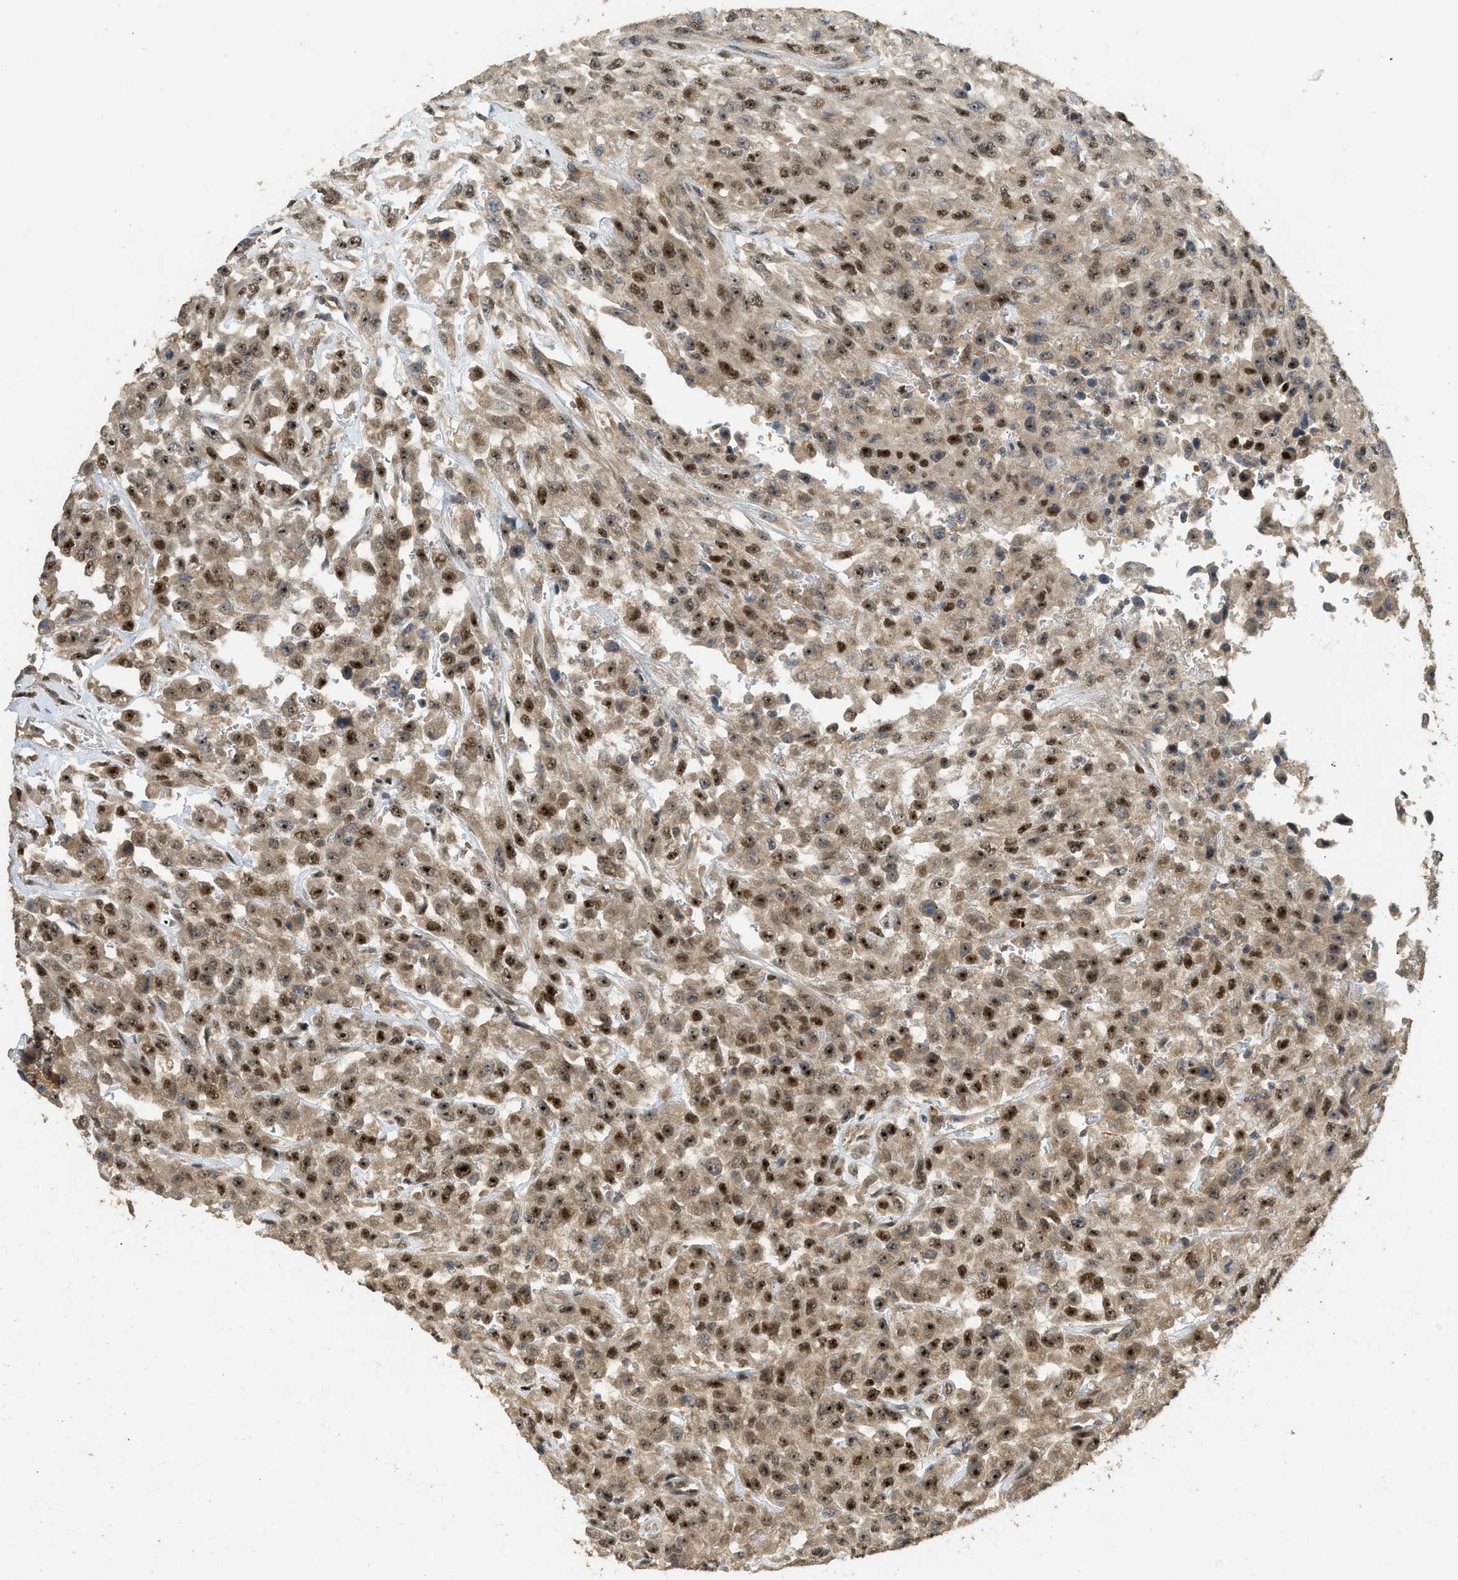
{"staining": {"intensity": "moderate", "quantity": ">75%", "location": "cytoplasmic/membranous,nuclear"}, "tissue": "urothelial cancer", "cell_type": "Tumor cells", "image_type": "cancer", "snomed": [{"axis": "morphology", "description": "Urothelial carcinoma, High grade"}, {"axis": "topography", "description": "Urinary bladder"}], "caption": "This image shows urothelial cancer stained with immunohistochemistry to label a protein in brown. The cytoplasmic/membranous and nuclear of tumor cells show moderate positivity for the protein. Nuclei are counter-stained blue.", "gene": "GET1", "patient": {"sex": "male", "age": 46}}